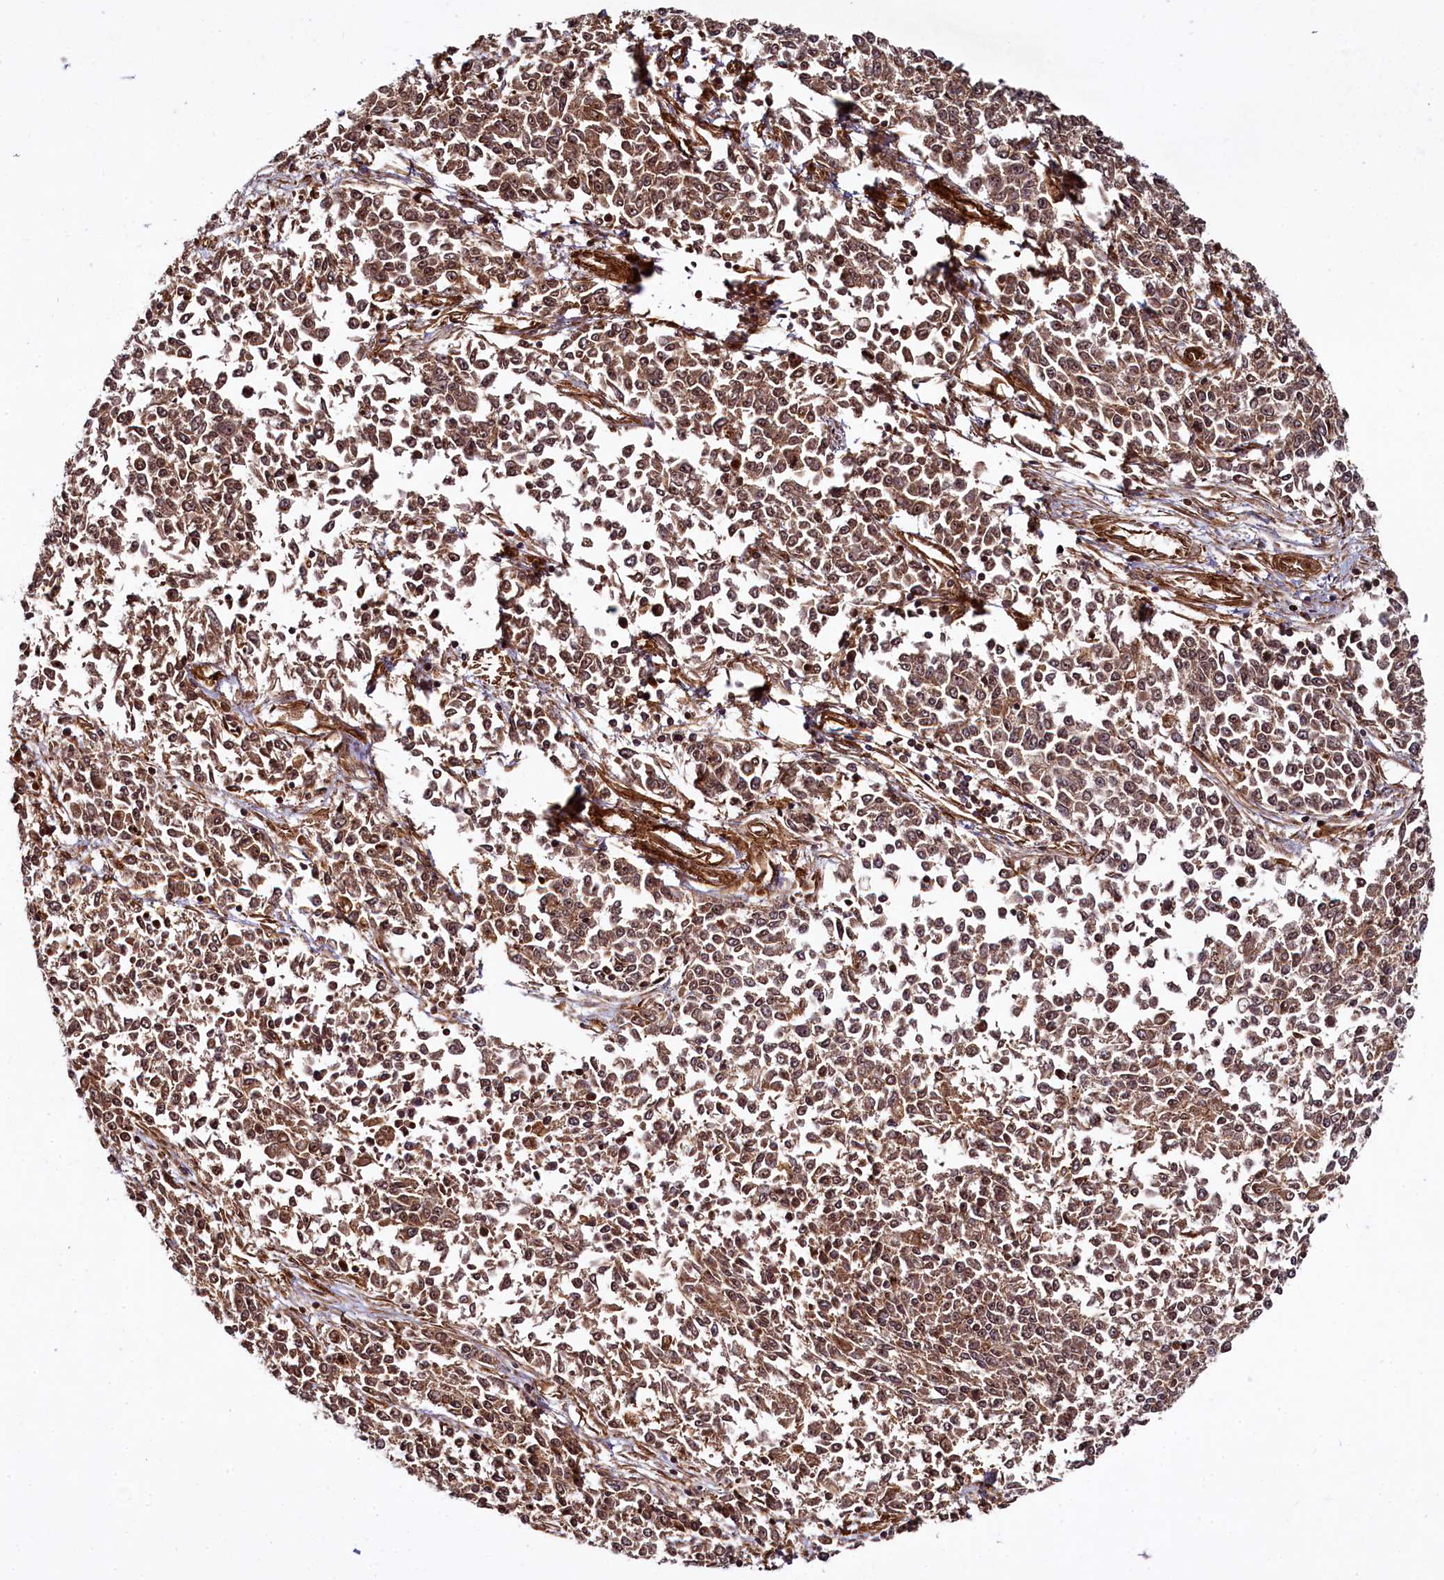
{"staining": {"intensity": "moderate", "quantity": ">75%", "location": "cytoplasmic/membranous"}, "tissue": "endometrial cancer", "cell_type": "Tumor cells", "image_type": "cancer", "snomed": [{"axis": "morphology", "description": "Adenocarcinoma, NOS"}, {"axis": "topography", "description": "Endometrium"}], "caption": "Moderate cytoplasmic/membranous staining for a protein is seen in approximately >75% of tumor cells of endometrial adenocarcinoma using immunohistochemistry (IHC).", "gene": "SVIP", "patient": {"sex": "female", "age": 50}}